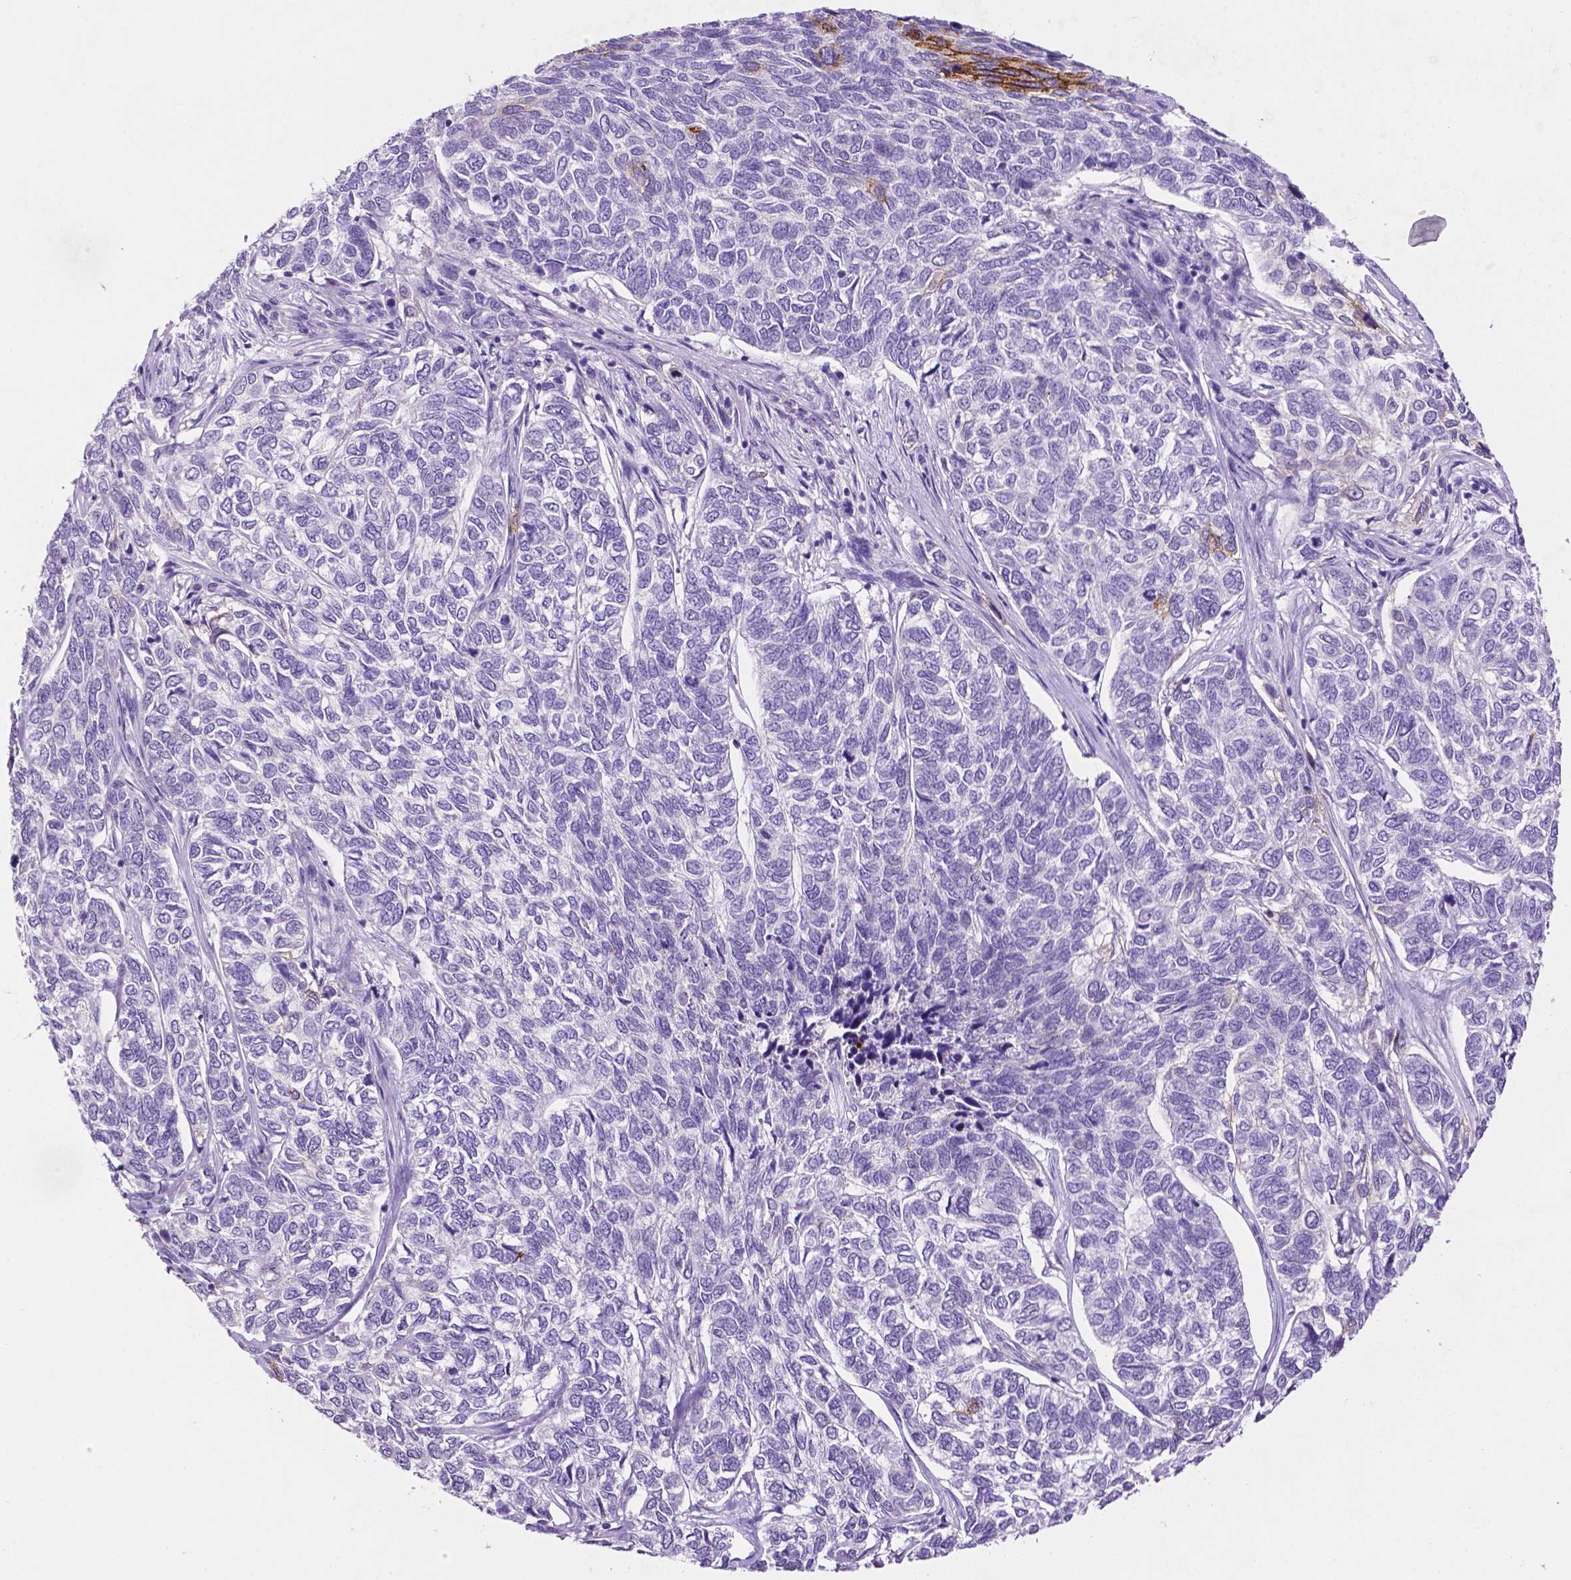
{"staining": {"intensity": "moderate", "quantity": "<25%", "location": "cytoplasmic/membranous"}, "tissue": "skin cancer", "cell_type": "Tumor cells", "image_type": "cancer", "snomed": [{"axis": "morphology", "description": "Basal cell carcinoma"}, {"axis": "topography", "description": "Skin"}], "caption": "Skin cancer (basal cell carcinoma) was stained to show a protein in brown. There is low levels of moderate cytoplasmic/membranous positivity in about <25% of tumor cells.", "gene": "TACSTD2", "patient": {"sex": "female", "age": 65}}